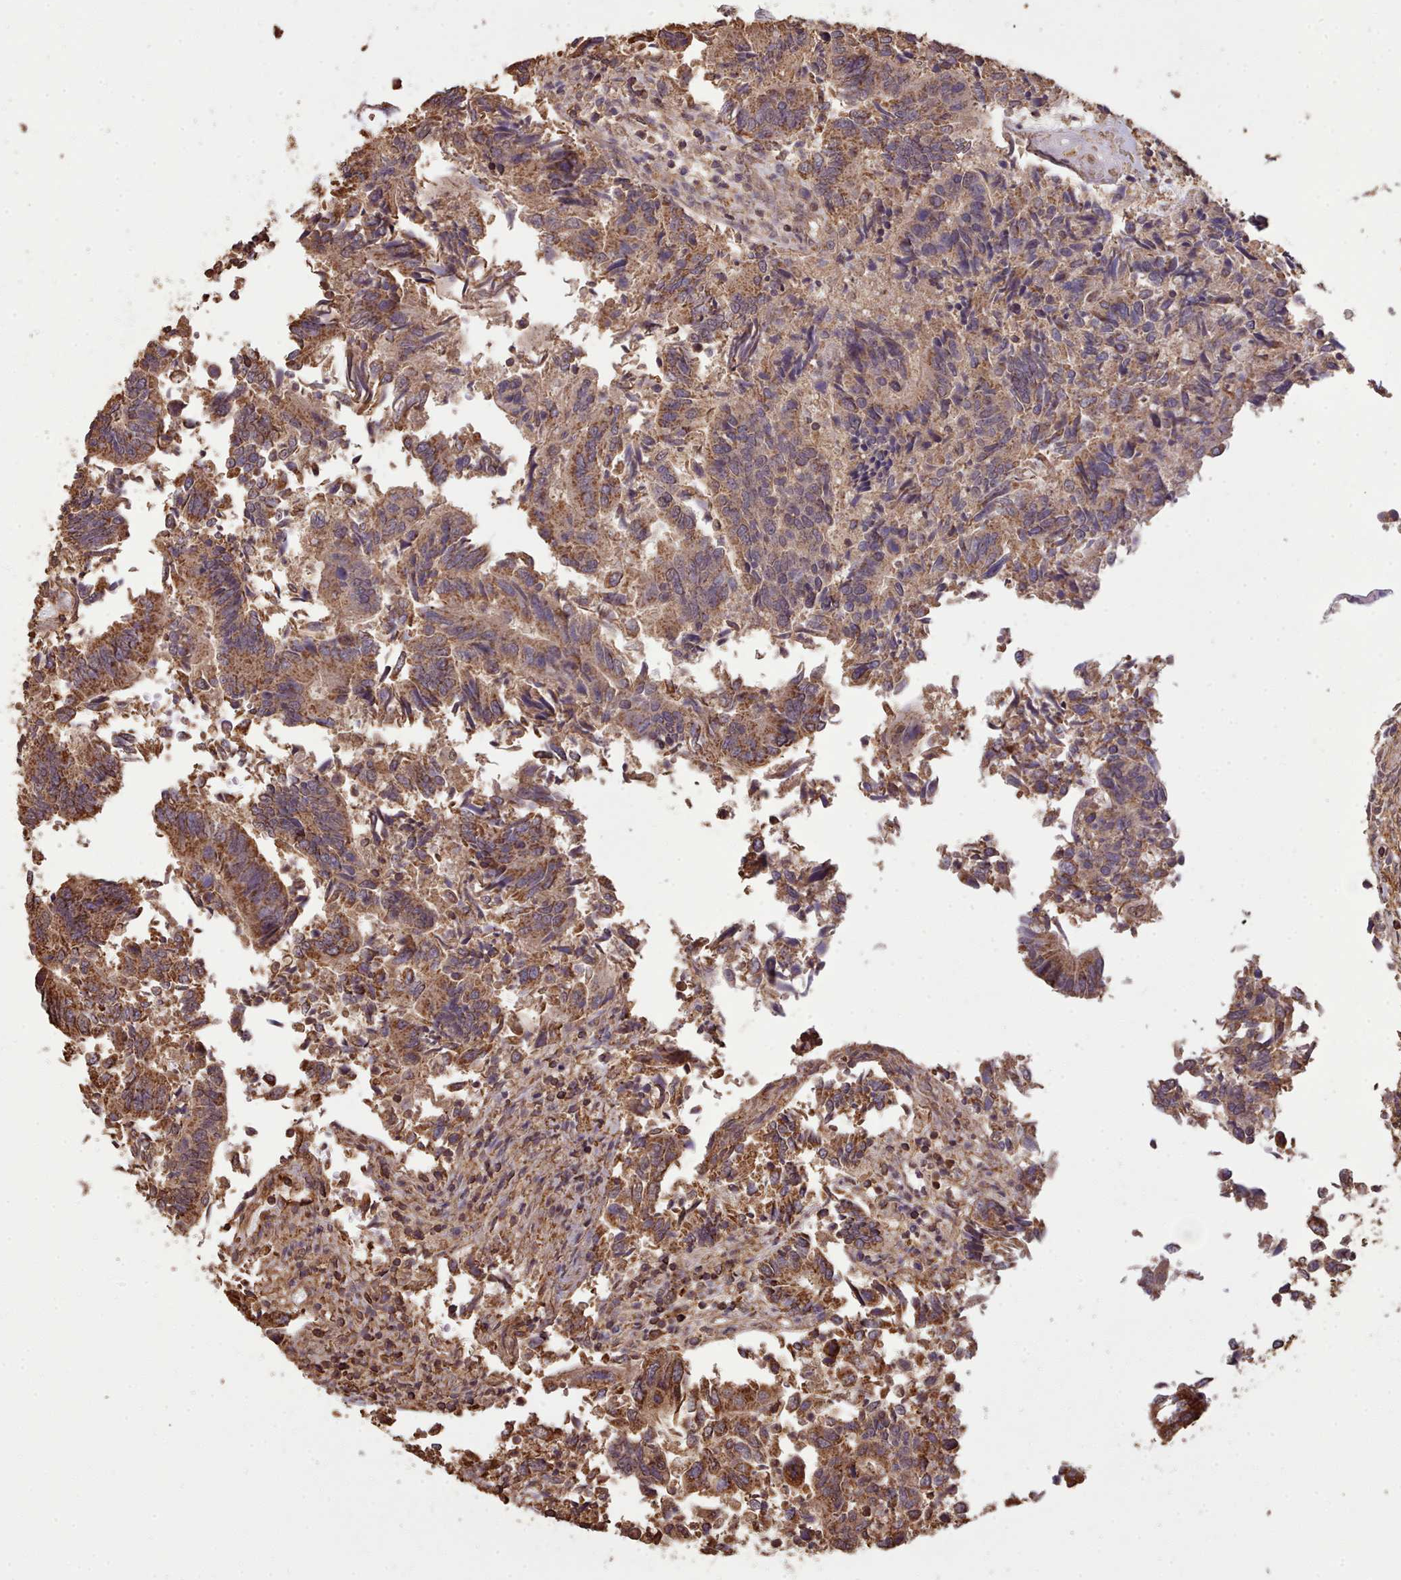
{"staining": {"intensity": "moderate", "quantity": ">75%", "location": "cytoplasmic/membranous"}, "tissue": "colorectal cancer", "cell_type": "Tumor cells", "image_type": "cancer", "snomed": [{"axis": "morphology", "description": "Adenocarcinoma, NOS"}, {"axis": "topography", "description": "Colon"}], "caption": "Colorectal cancer (adenocarcinoma) stained for a protein exhibits moderate cytoplasmic/membranous positivity in tumor cells. (DAB IHC, brown staining for protein, blue staining for nuclei).", "gene": "METRN", "patient": {"sex": "female", "age": 67}}